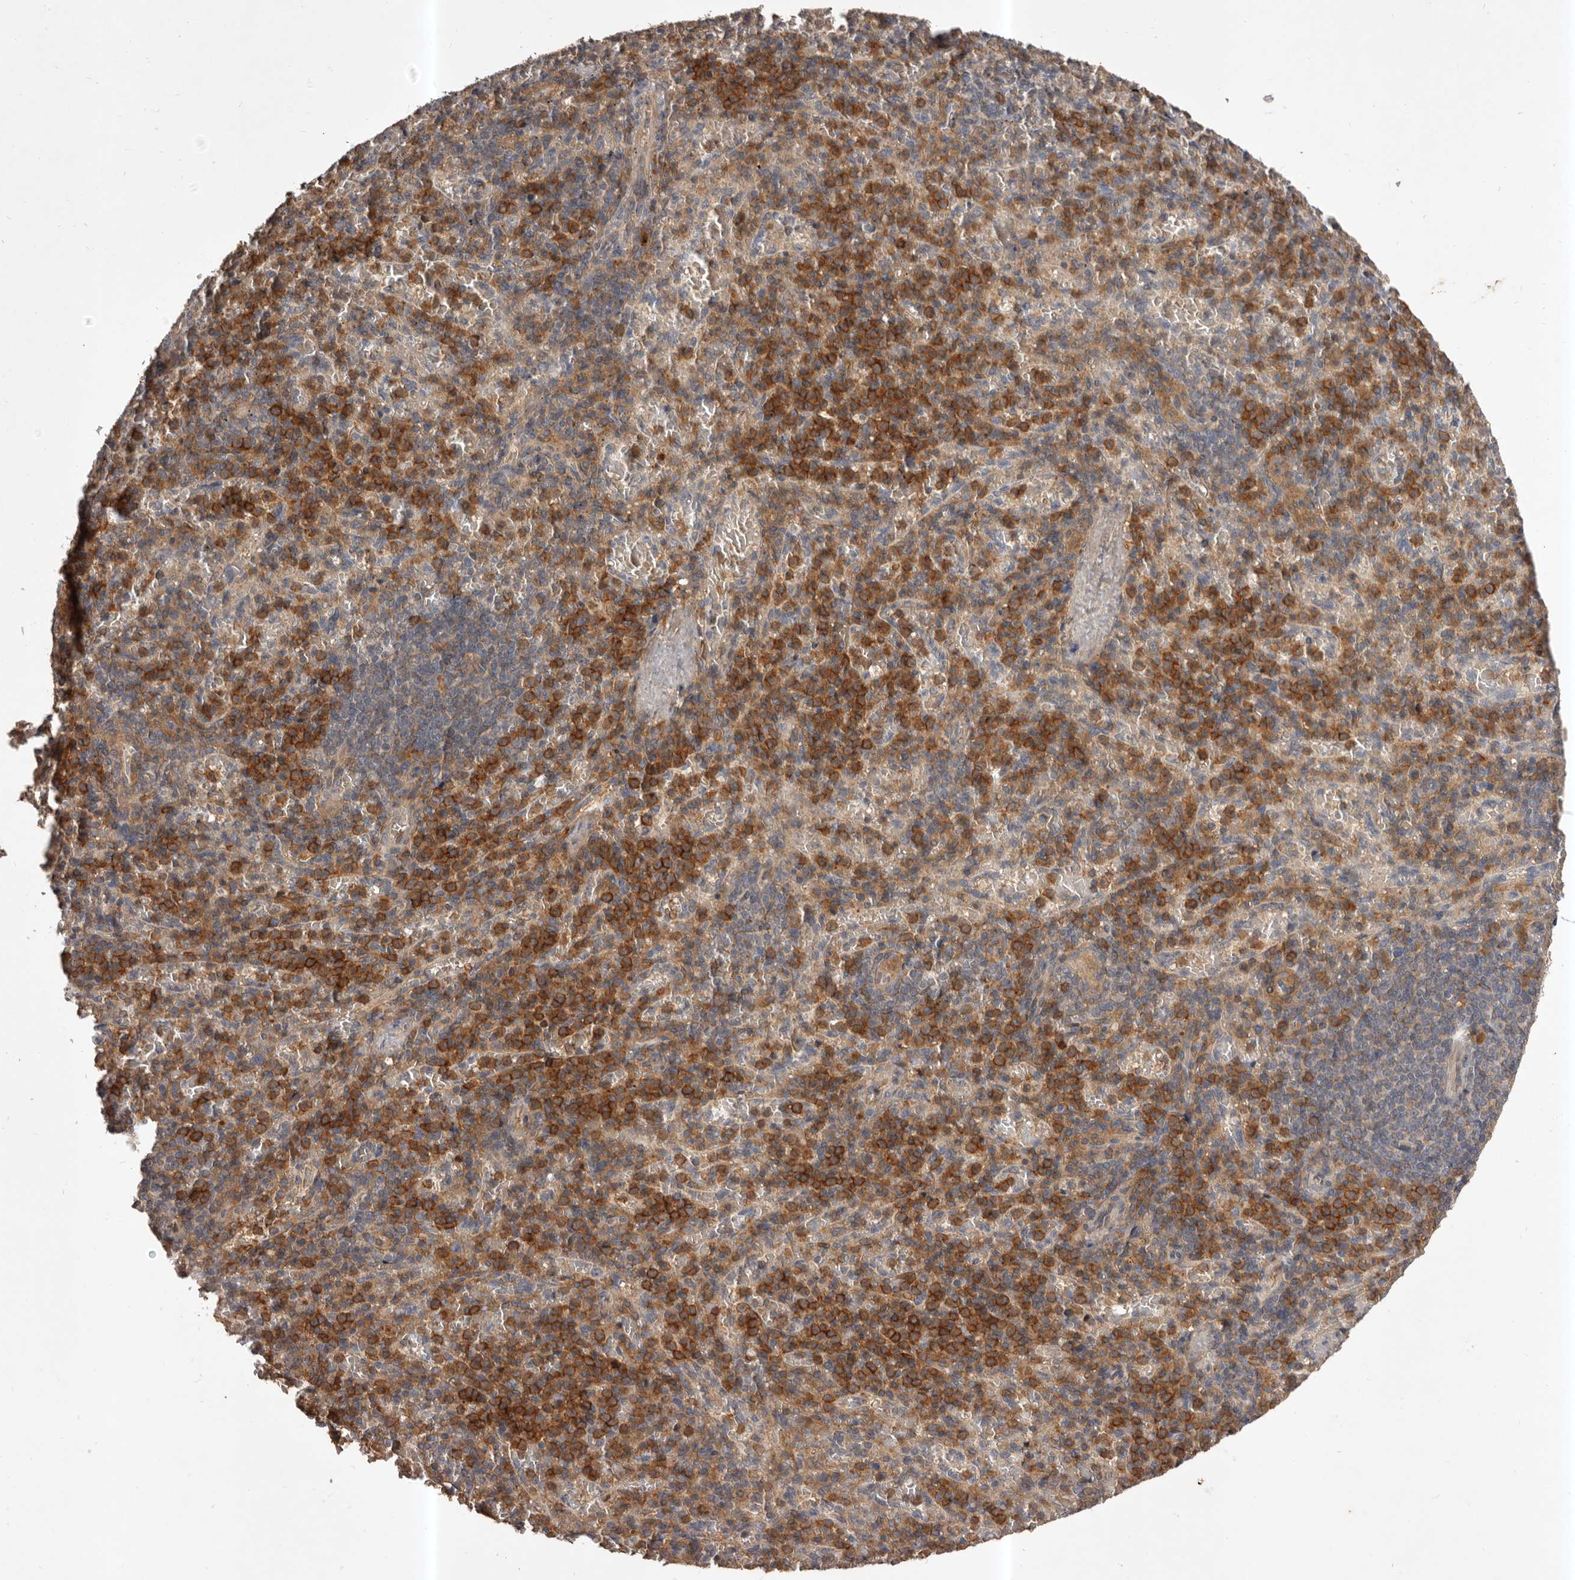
{"staining": {"intensity": "strong", "quantity": "25%-75%", "location": "cytoplasmic/membranous"}, "tissue": "spleen", "cell_type": "Cells in red pulp", "image_type": "normal", "snomed": [{"axis": "morphology", "description": "Normal tissue, NOS"}, {"axis": "topography", "description": "Spleen"}], "caption": "Cells in red pulp show high levels of strong cytoplasmic/membranous staining in approximately 25%-75% of cells in unremarkable spleen. (DAB IHC with brightfield microscopy, high magnification).", "gene": "GLIPR2", "patient": {"sex": "female", "age": 74}}